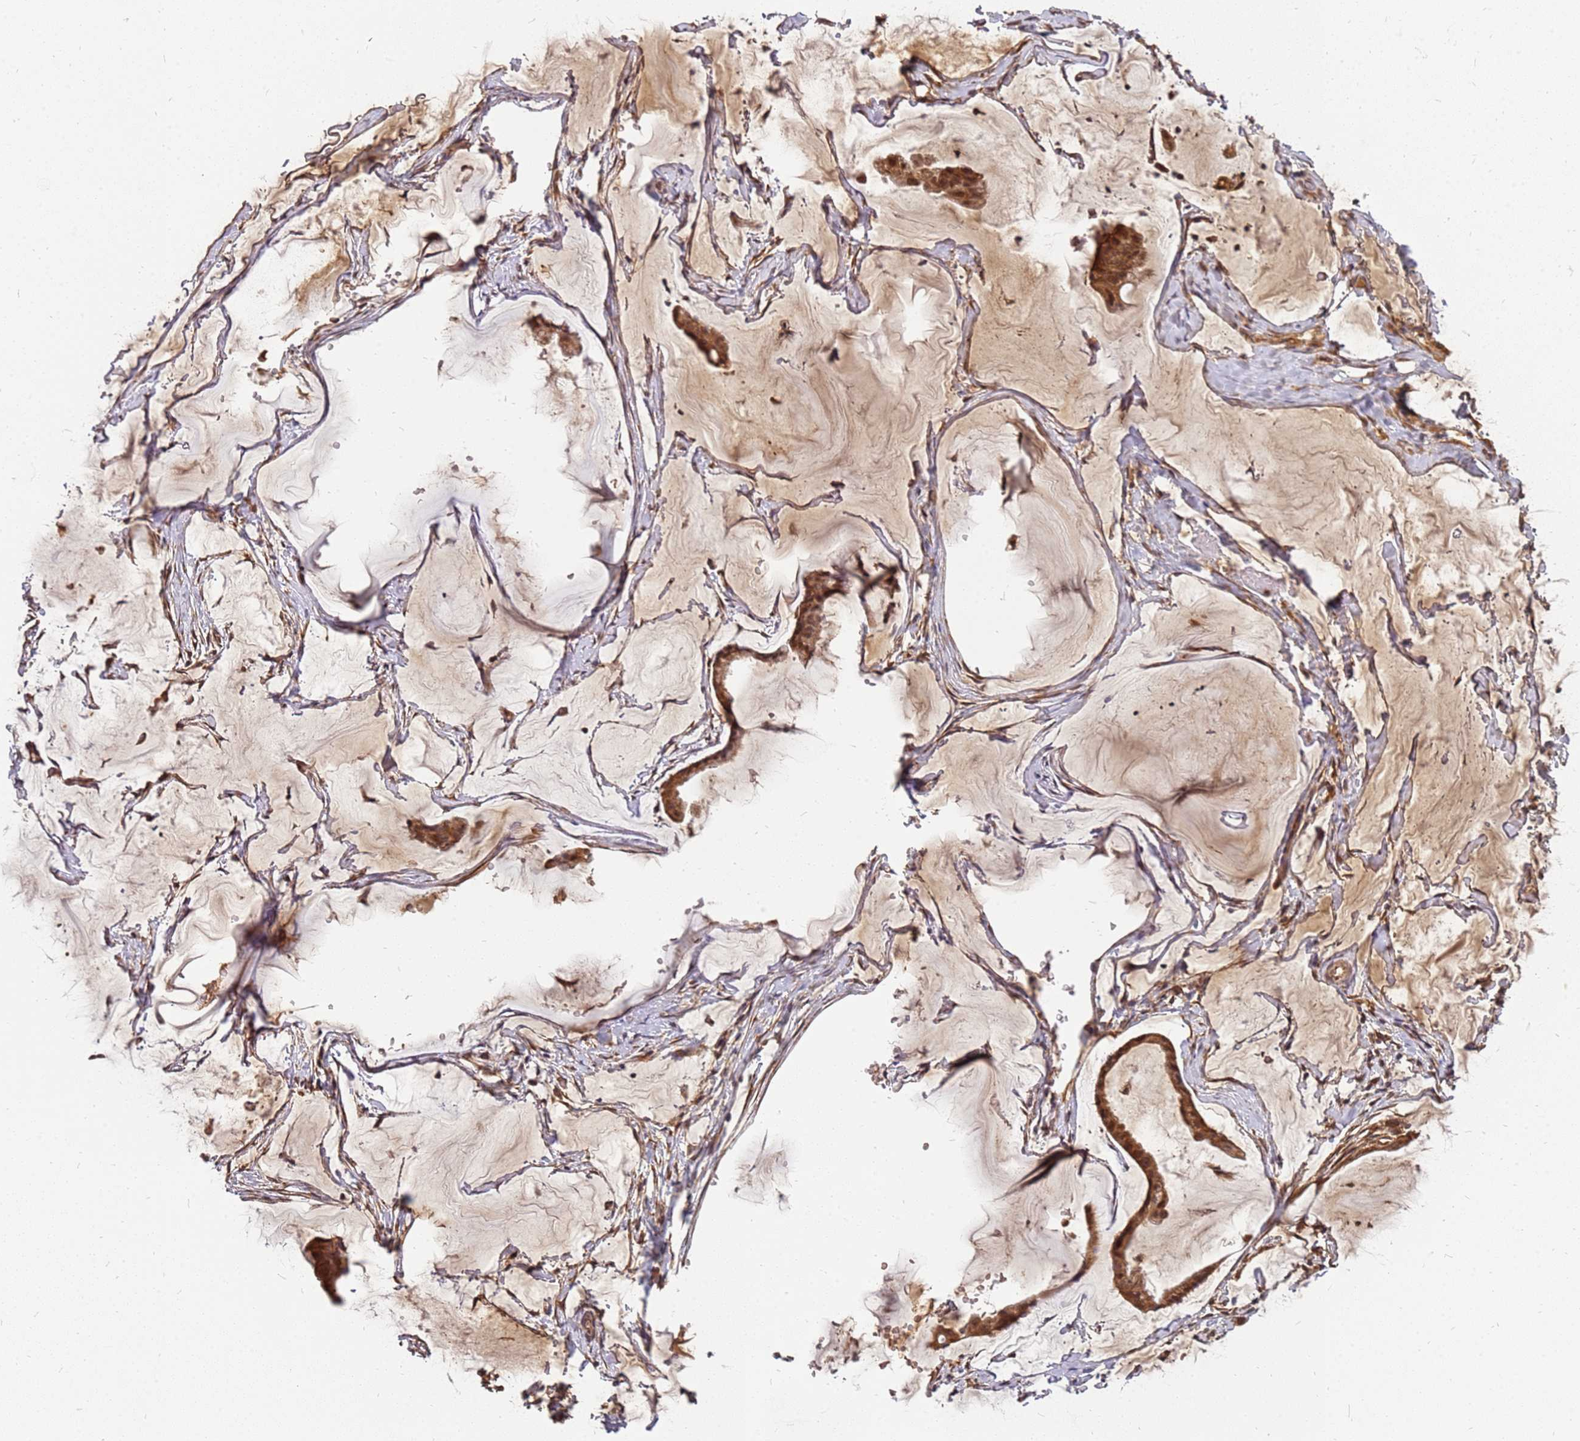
{"staining": {"intensity": "moderate", "quantity": ">75%", "location": "cytoplasmic/membranous"}, "tissue": "ovarian cancer", "cell_type": "Tumor cells", "image_type": "cancer", "snomed": [{"axis": "morphology", "description": "Cystadenocarcinoma, mucinous, NOS"}, {"axis": "topography", "description": "Ovary"}], "caption": "A photomicrograph of human ovarian cancer (mucinous cystadenocarcinoma) stained for a protein exhibits moderate cytoplasmic/membranous brown staining in tumor cells. (IHC, brightfield microscopy, high magnification).", "gene": "CCDC159", "patient": {"sex": "female", "age": 73}}